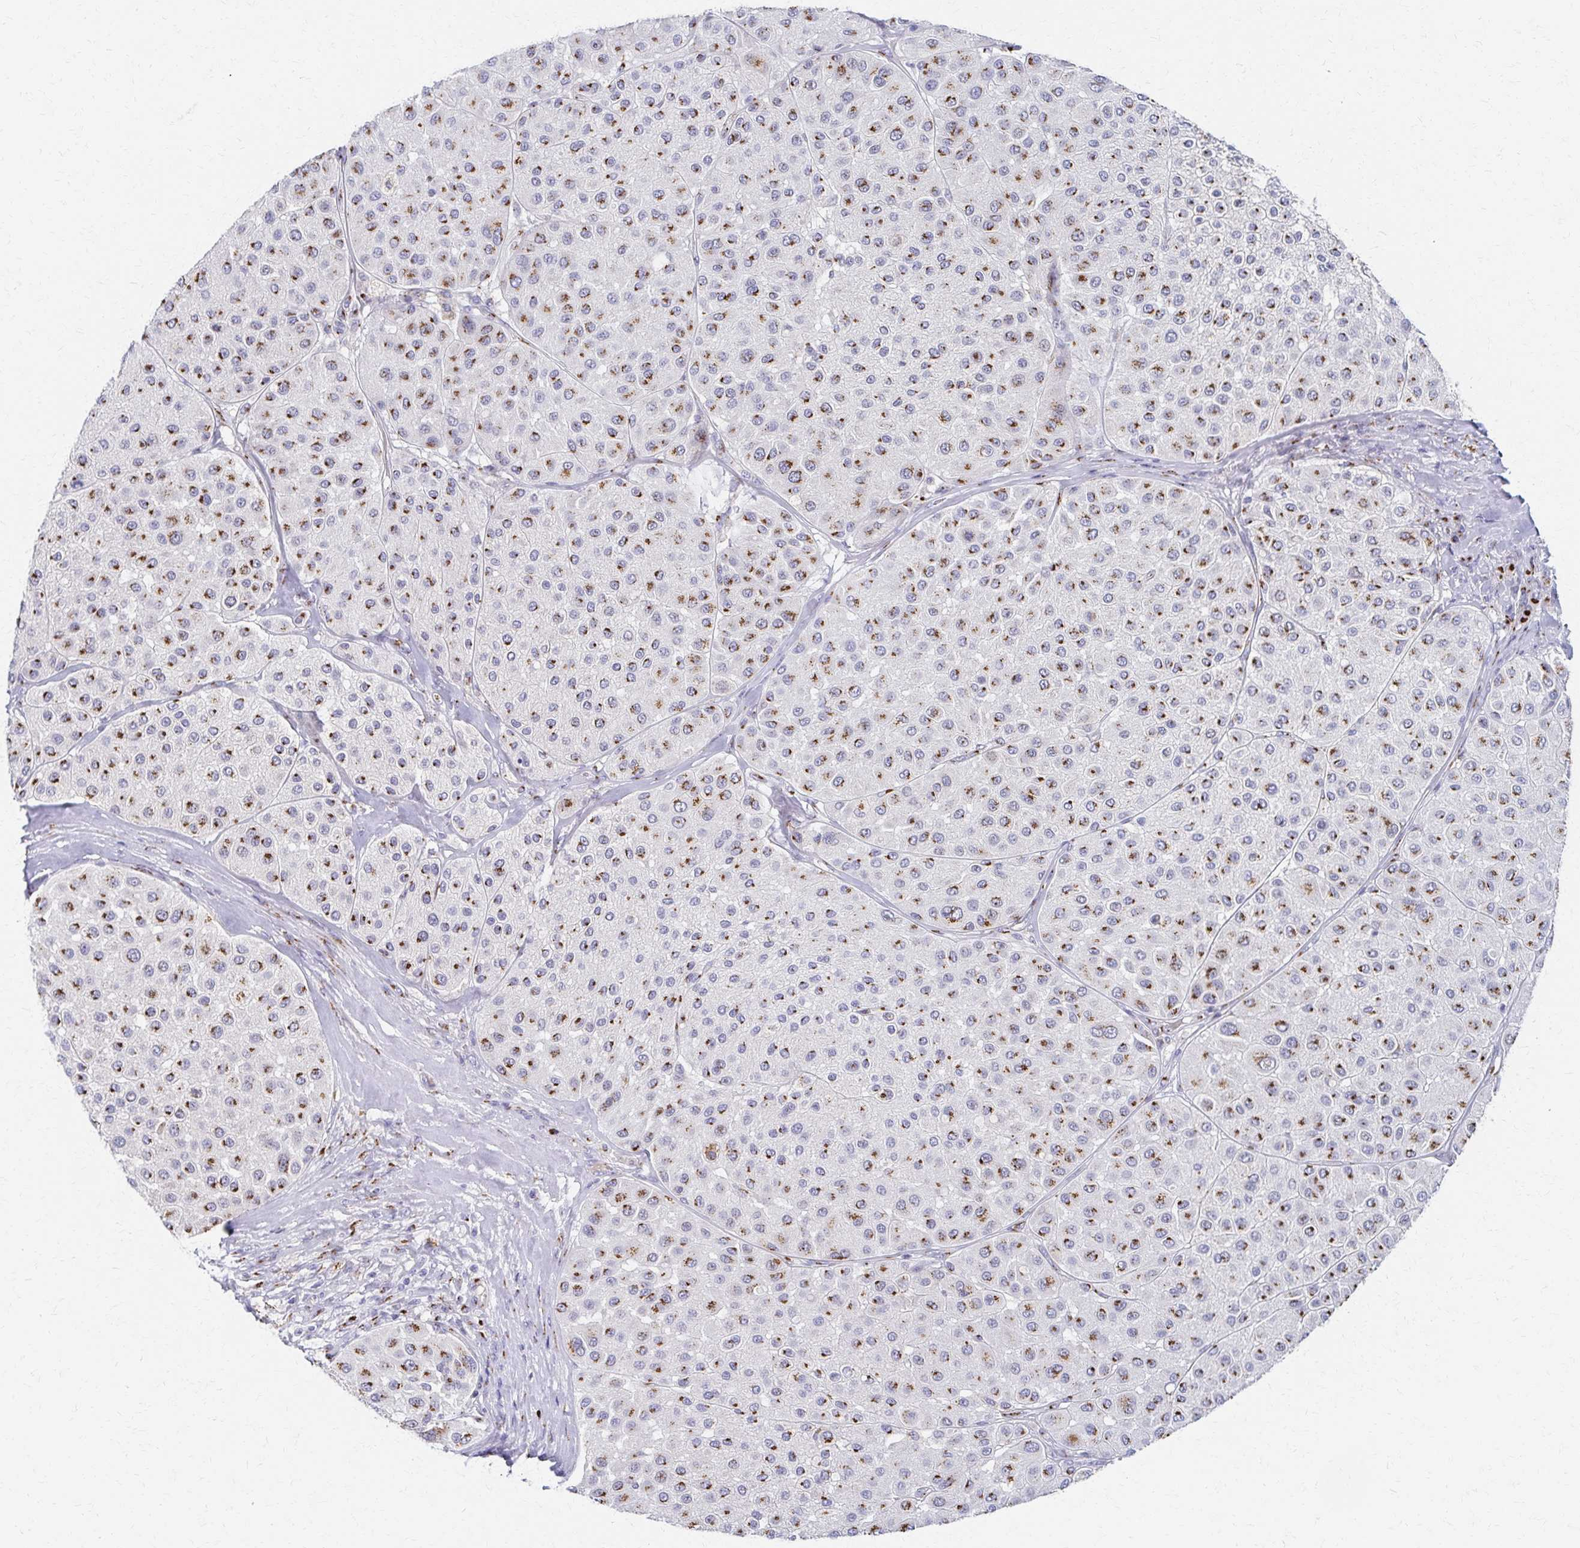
{"staining": {"intensity": "moderate", "quantity": ">75%", "location": "cytoplasmic/membranous"}, "tissue": "melanoma", "cell_type": "Tumor cells", "image_type": "cancer", "snomed": [{"axis": "morphology", "description": "Malignant melanoma, Metastatic site"}, {"axis": "topography", "description": "Smooth muscle"}], "caption": "Immunohistochemistry (IHC) (DAB) staining of human melanoma reveals moderate cytoplasmic/membranous protein staining in about >75% of tumor cells. (DAB (3,3'-diaminobenzidine) = brown stain, brightfield microscopy at high magnification).", "gene": "TM9SF1", "patient": {"sex": "male", "age": 41}}